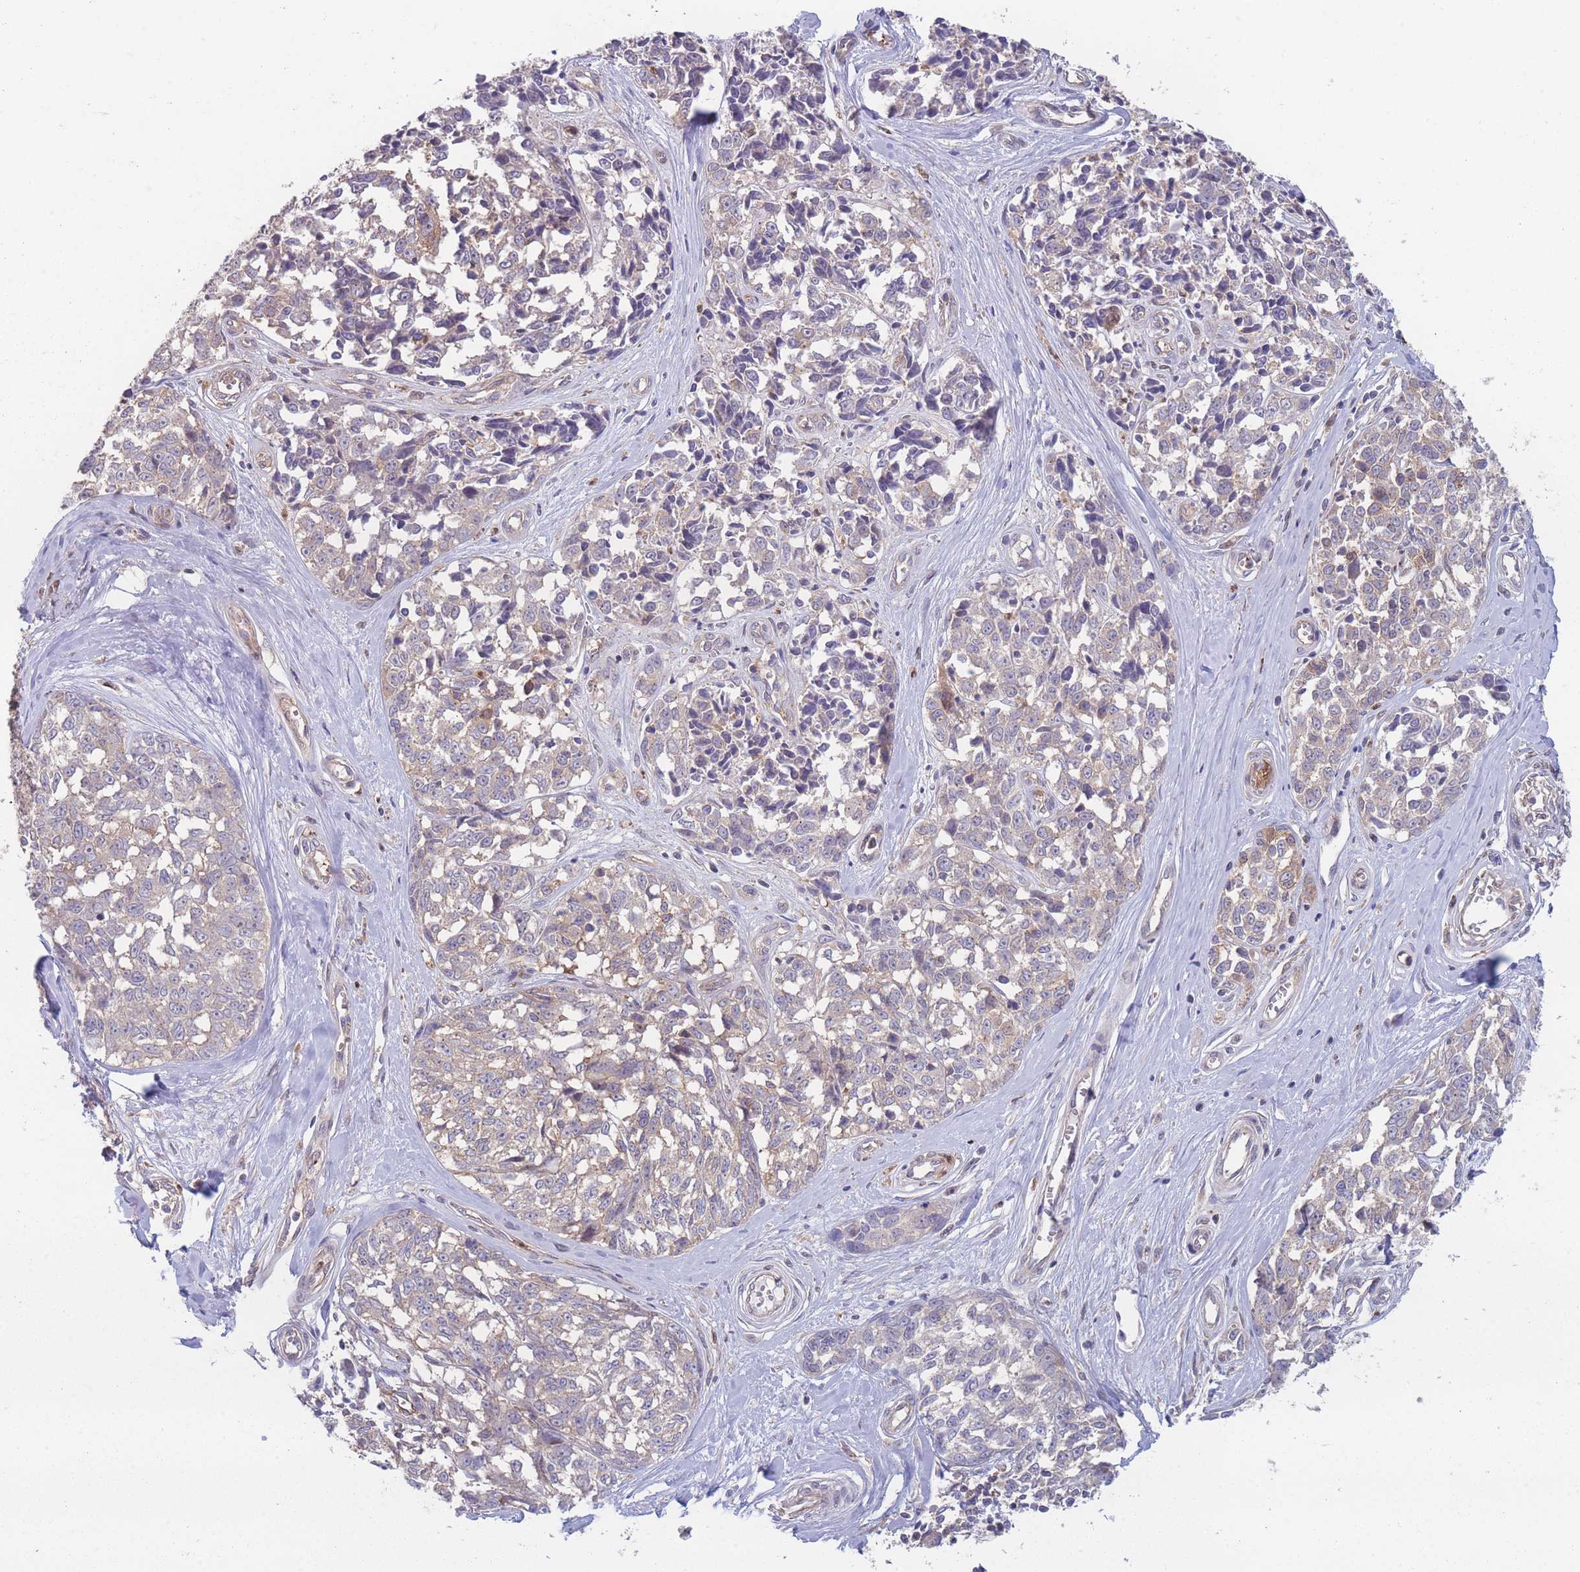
{"staining": {"intensity": "negative", "quantity": "none", "location": "none"}, "tissue": "melanoma", "cell_type": "Tumor cells", "image_type": "cancer", "snomed": [{"axis": "morphology", "description": "Normal tissue, NOS"}, {"axis": "morphology", "description": "Malignant melanoma, NOS"}, {"axis": "topography", "description": "Skin"}], "caption": "A micrograph of malignant melanoma stained for a protein reveals no brown staining in tumor cells.", "gene": "STEAP3", "patient": {"sex": "female", "age": 64}}